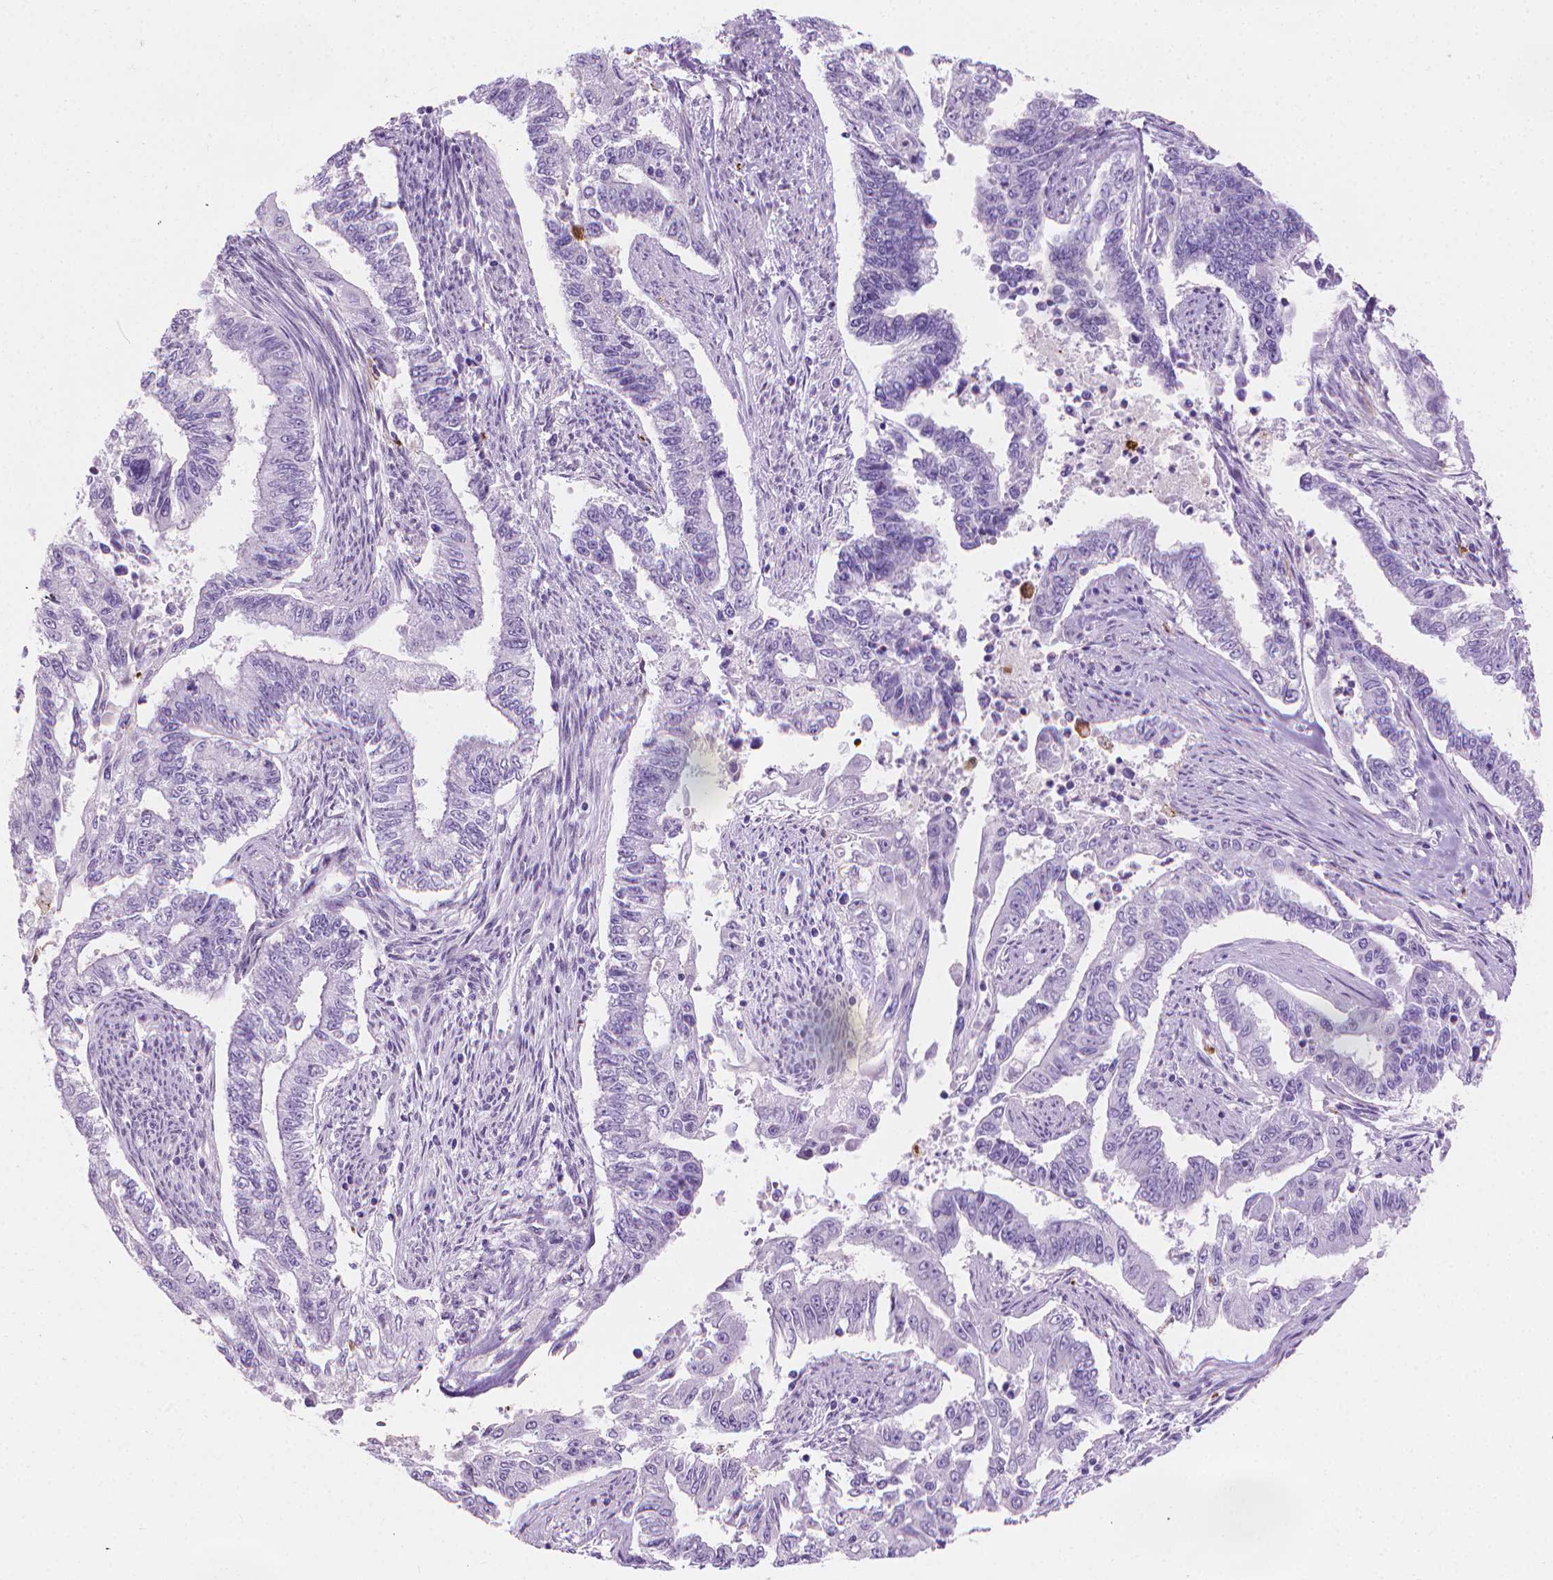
{"staining": {"intensity": "negative", "quantity": "none", "location": "none"}, "tissue": "endometrial cancer", "cell_type": "Tumor cells", "image_type": "cancer", "snomed": [{"axis": "morphology", "description": "Adenocarcinoma, NOS"}, {"axis": "topography", "description": "Uterus"}], "caption": "An IHC histopathology image of endometrial adenocarcinoma is shown. There is no staining in tumor cells of endometrial adenocarcinoma.", "gene": "CFAP52", "patient": {"sex": "female", "age": 59}}